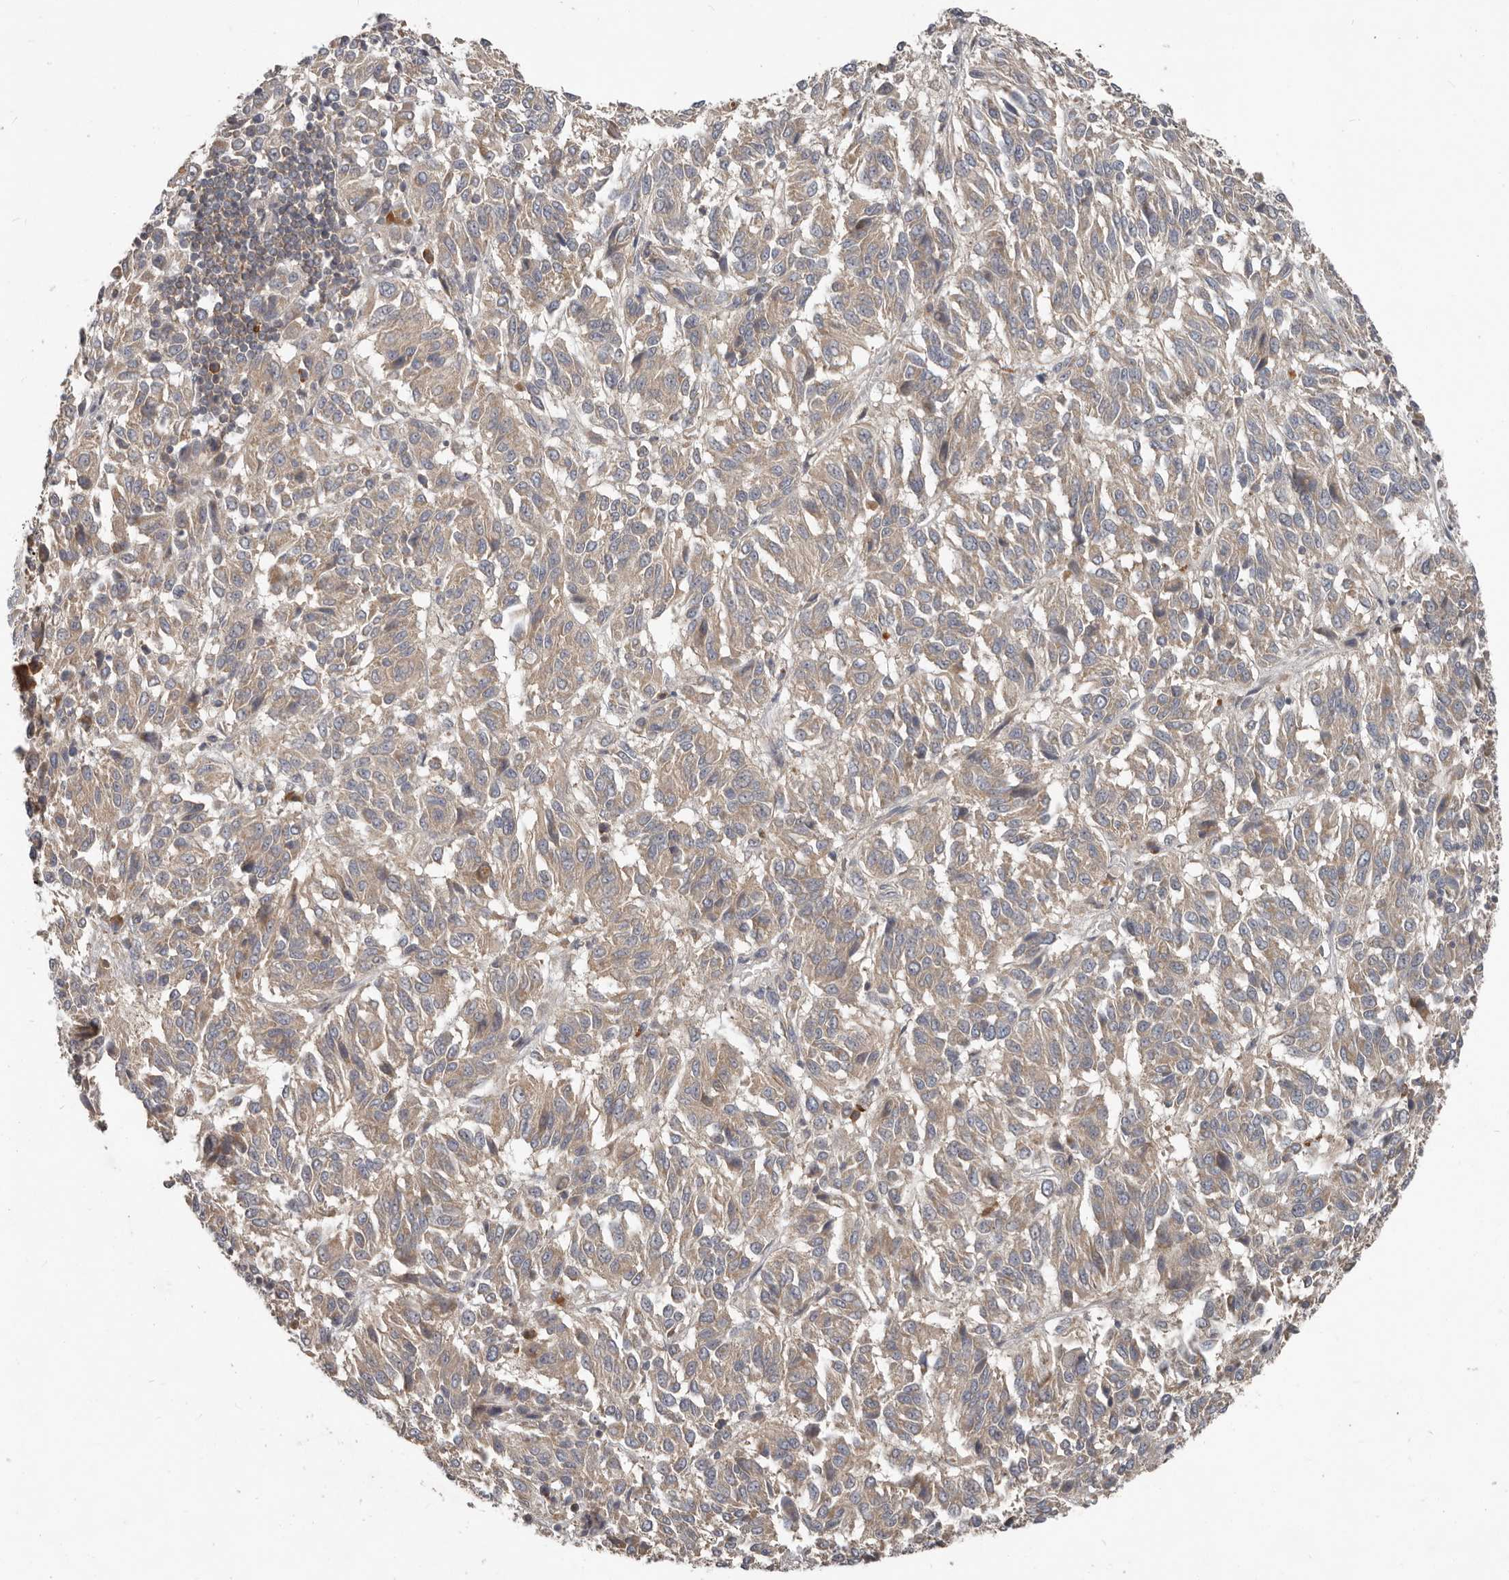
{"staining": {"intensity": "weak", "quantity": ">75%", "location": "cytoplasmic/membranous"}, "tissue": "melanoma", "cell_type": "Tumor cells", "image_type": "cancer", "snomed": [{"axis": "morphology", "description": "Malignant melanoma, Metastatic site"}, {"axis": "topography", "description": "Lung"}], "caption": "Immunohistochemical staining of malignant melanoma (metastatic site) exhibits low levels of weak cytoplasmic/membranous protein staining in about >75% of tumor cells. The protein of interest is stained brown, and the nuclei are stained in blue (DAB IHC with brightfield microscopy, high magnification).", "gene": "AKNAD1", "patient": {"sex": "male", "age": 64}}